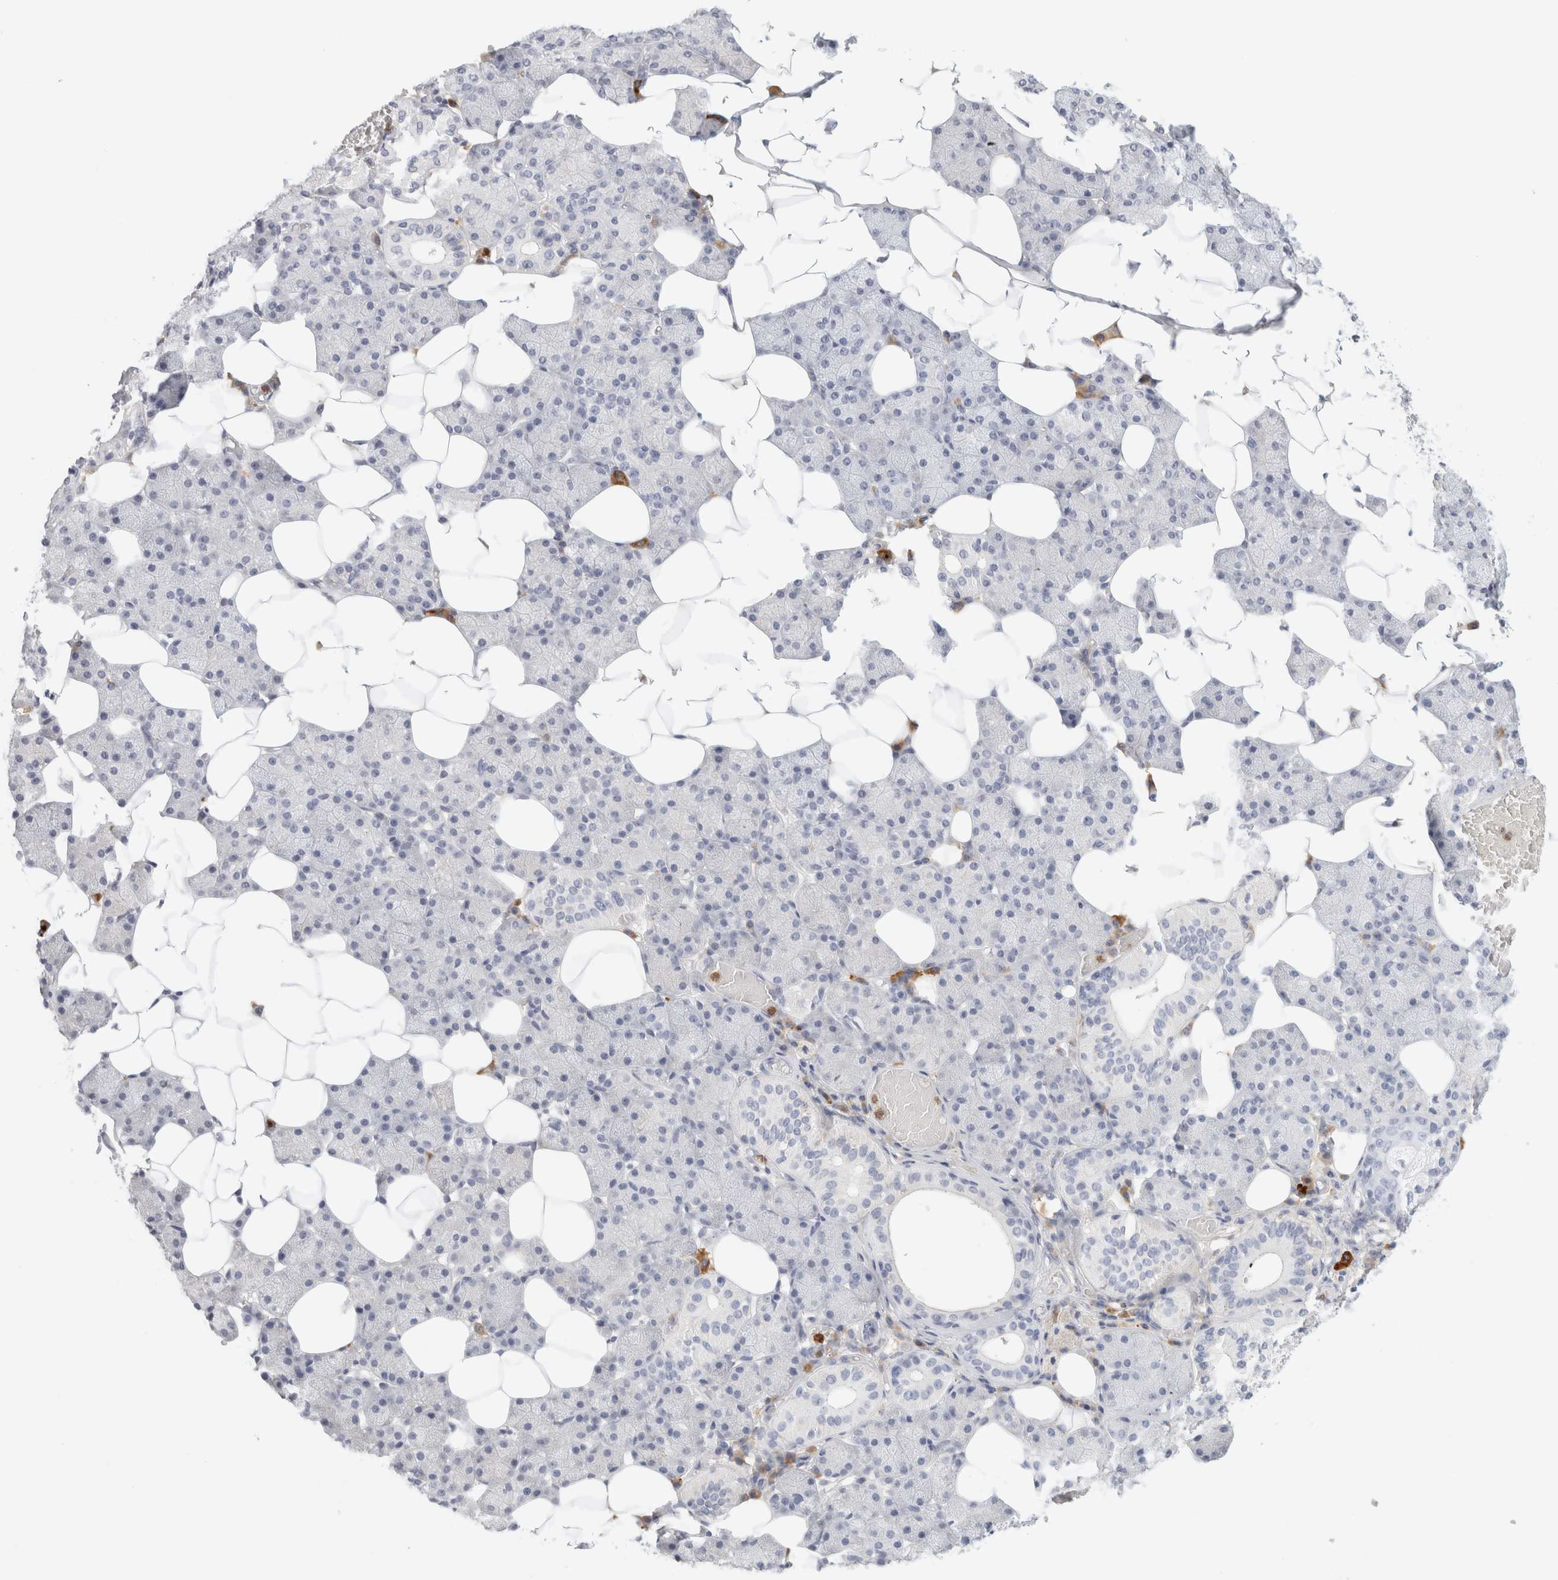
{"staining": {"intensity": "negative", "quantity": "none", "location": "none"}, "tissue": "salivary gland", "cell_type": "Glandular cells", "image_type": "normal", "snomed": [{"axis": "morphology", "description": "Normal tissue, NOS"}, {"axis": "topography", "description": "Salivary gland"}], "caption": "The IHC histopathology image has no significant expression in glandular cells of salivary gland.", "gene": "FGL2", "patient": {"sex": "female", "age": 33}}